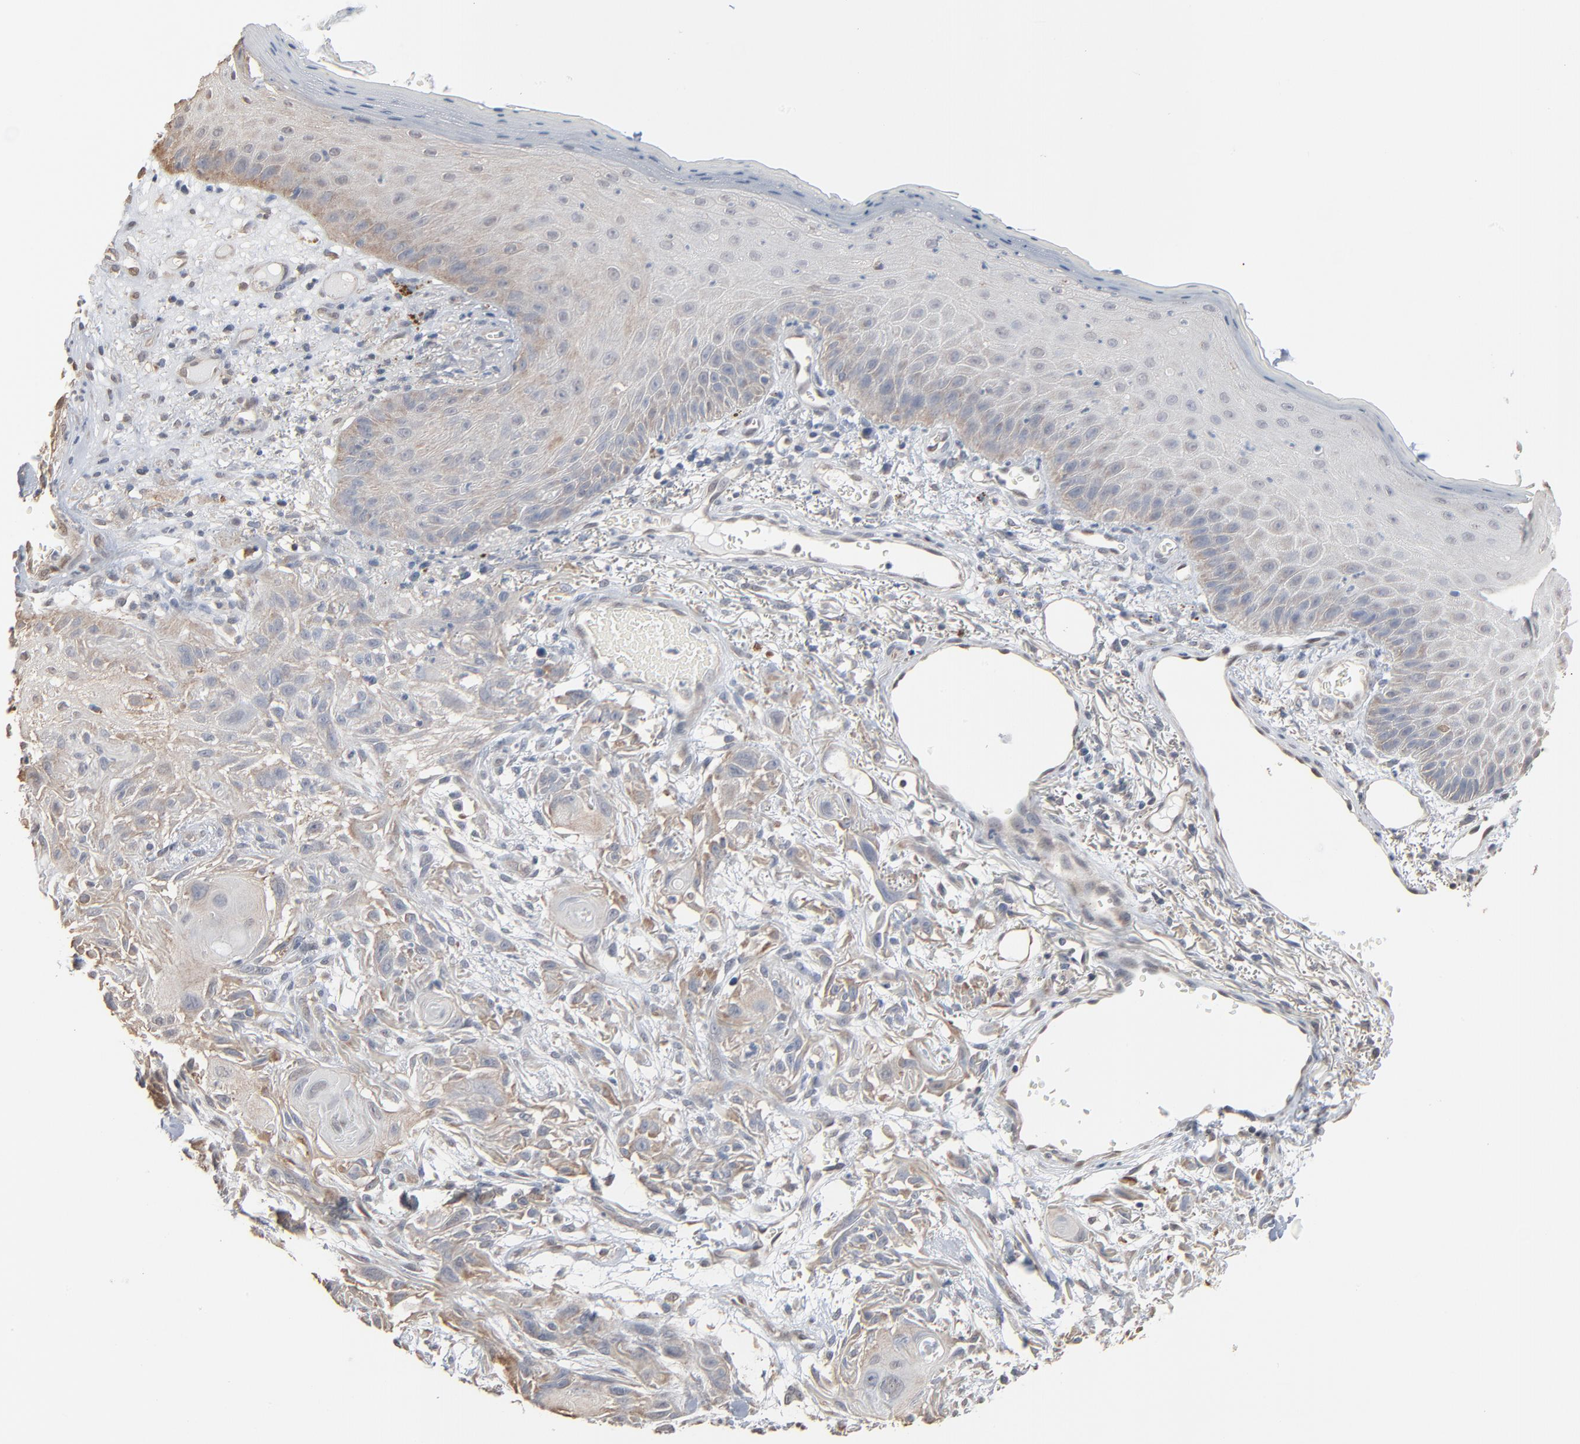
{"staining": {"intensity": "weak", "quantity": ">75%", "location": "cytoplasmic/membranous"}, "tissue": "skin cancer", "cell_type": "Tumor cells", "image_type": "cancer", "snomed": [{"axis": "morphology", "description": "Squamous cell carcinoma, NOS"}, {"axis": "topography", "description": "Skin"}], "caption": "Immunohistochemistry of human skin squamous cell carcinoma demonstrates low levels of weak cytoplasmic/membranous expression in approximately >75% of tumor cells.", "gene": "CCT5", "patient": {"sex": "female", "age": 59}}